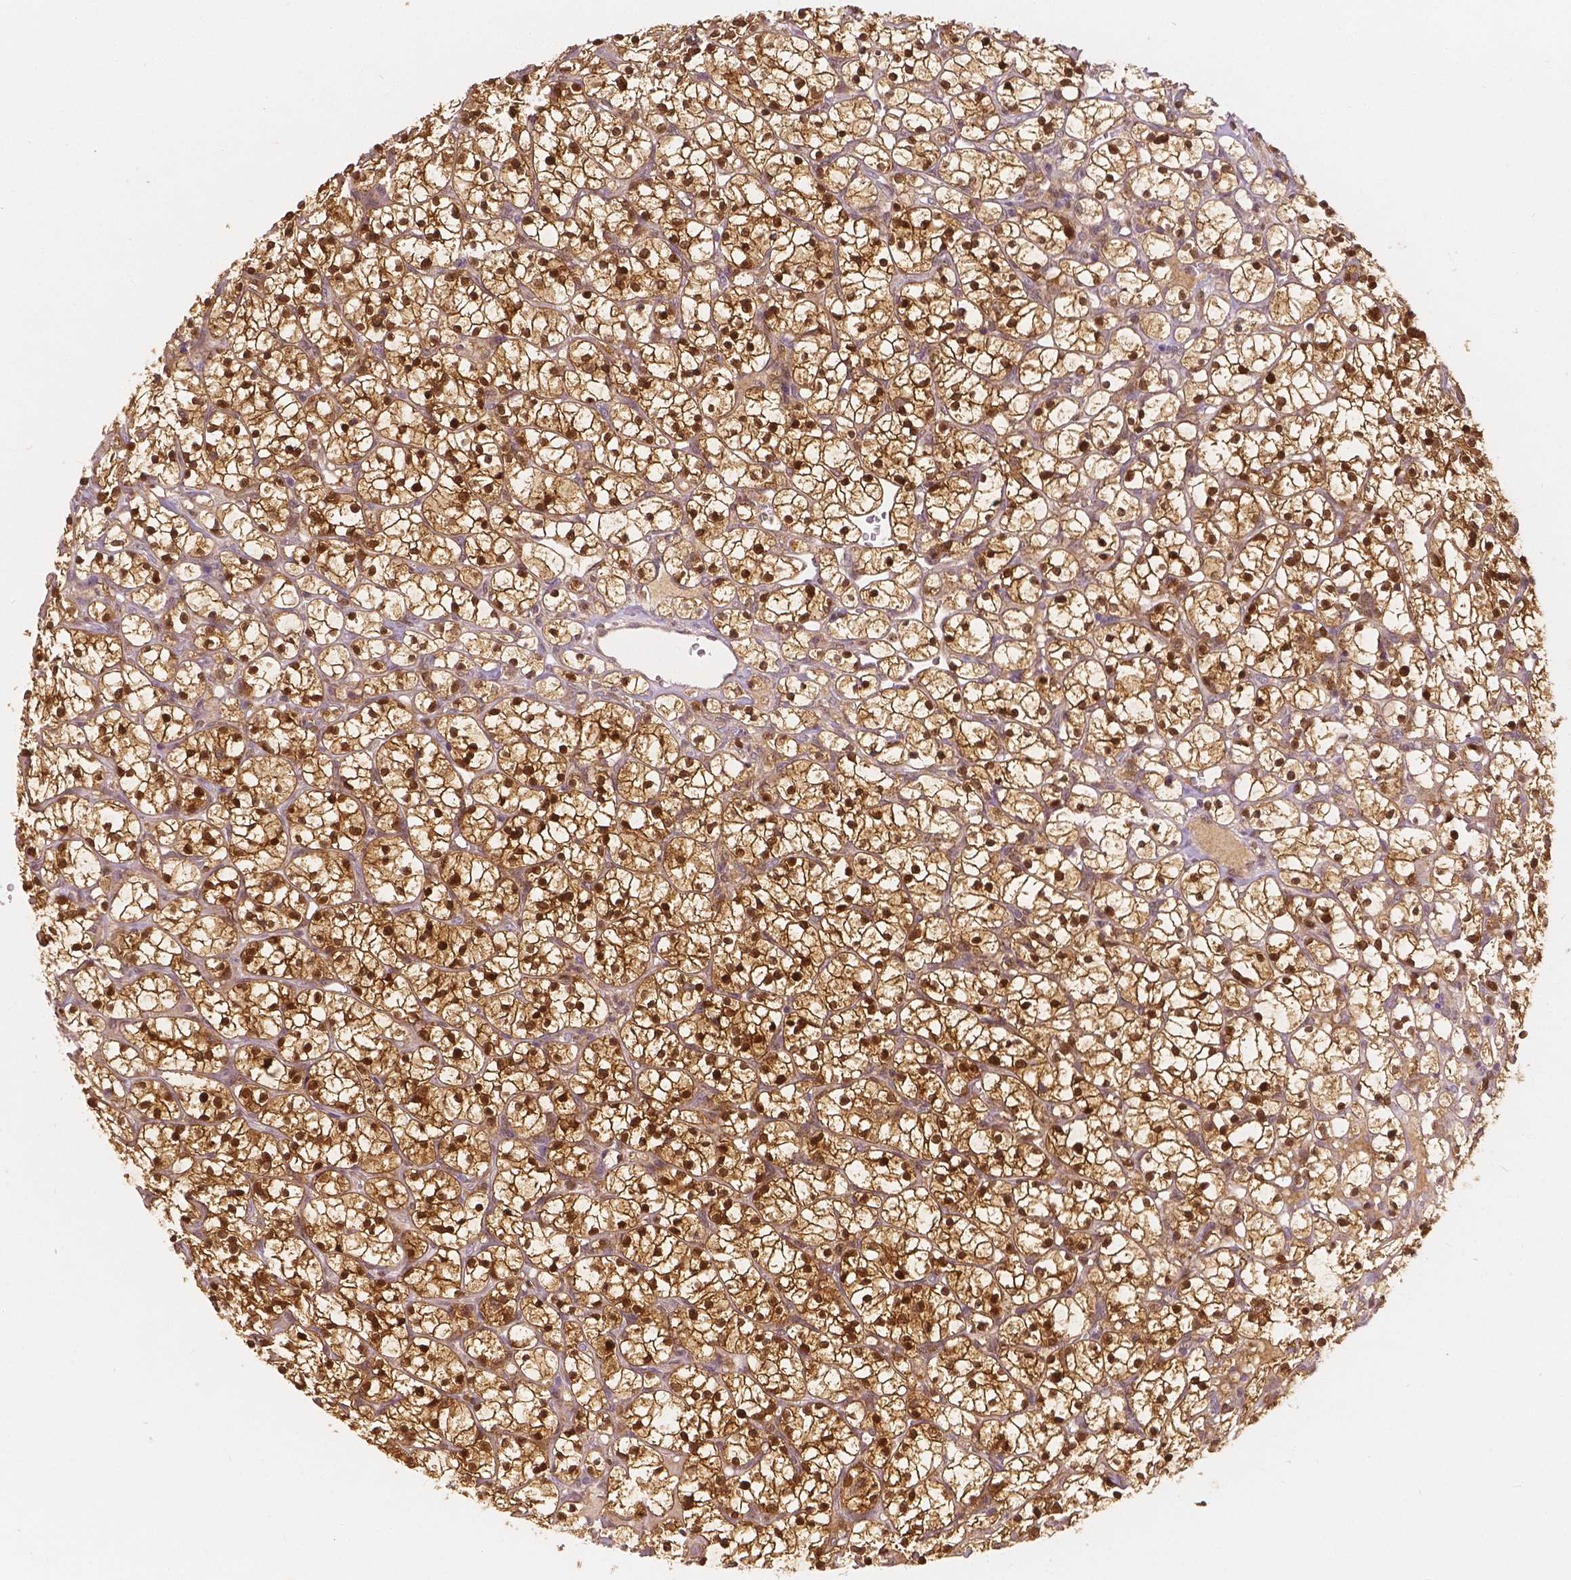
{"staining": {"intensity": "strong", "quantity": ">75%", "location": "cytoplasmic/membranous,nuclear"}, "tissue": "renal cancer", "cell_type": "Tumor cells", "image_type": "cancer", "snomed": [{"axis": "morphology", "description": "Adenocarcinoma, NOS"}, {"axis": "topography", "description": "Kidney"}], "caption": "Renal cancer stained for a protein displays strong cytoplasmic/membranous and nuclear positivity in tumor cells.", "gene": "NAPRT", "patient": {"sex": "female", "age": 64}}